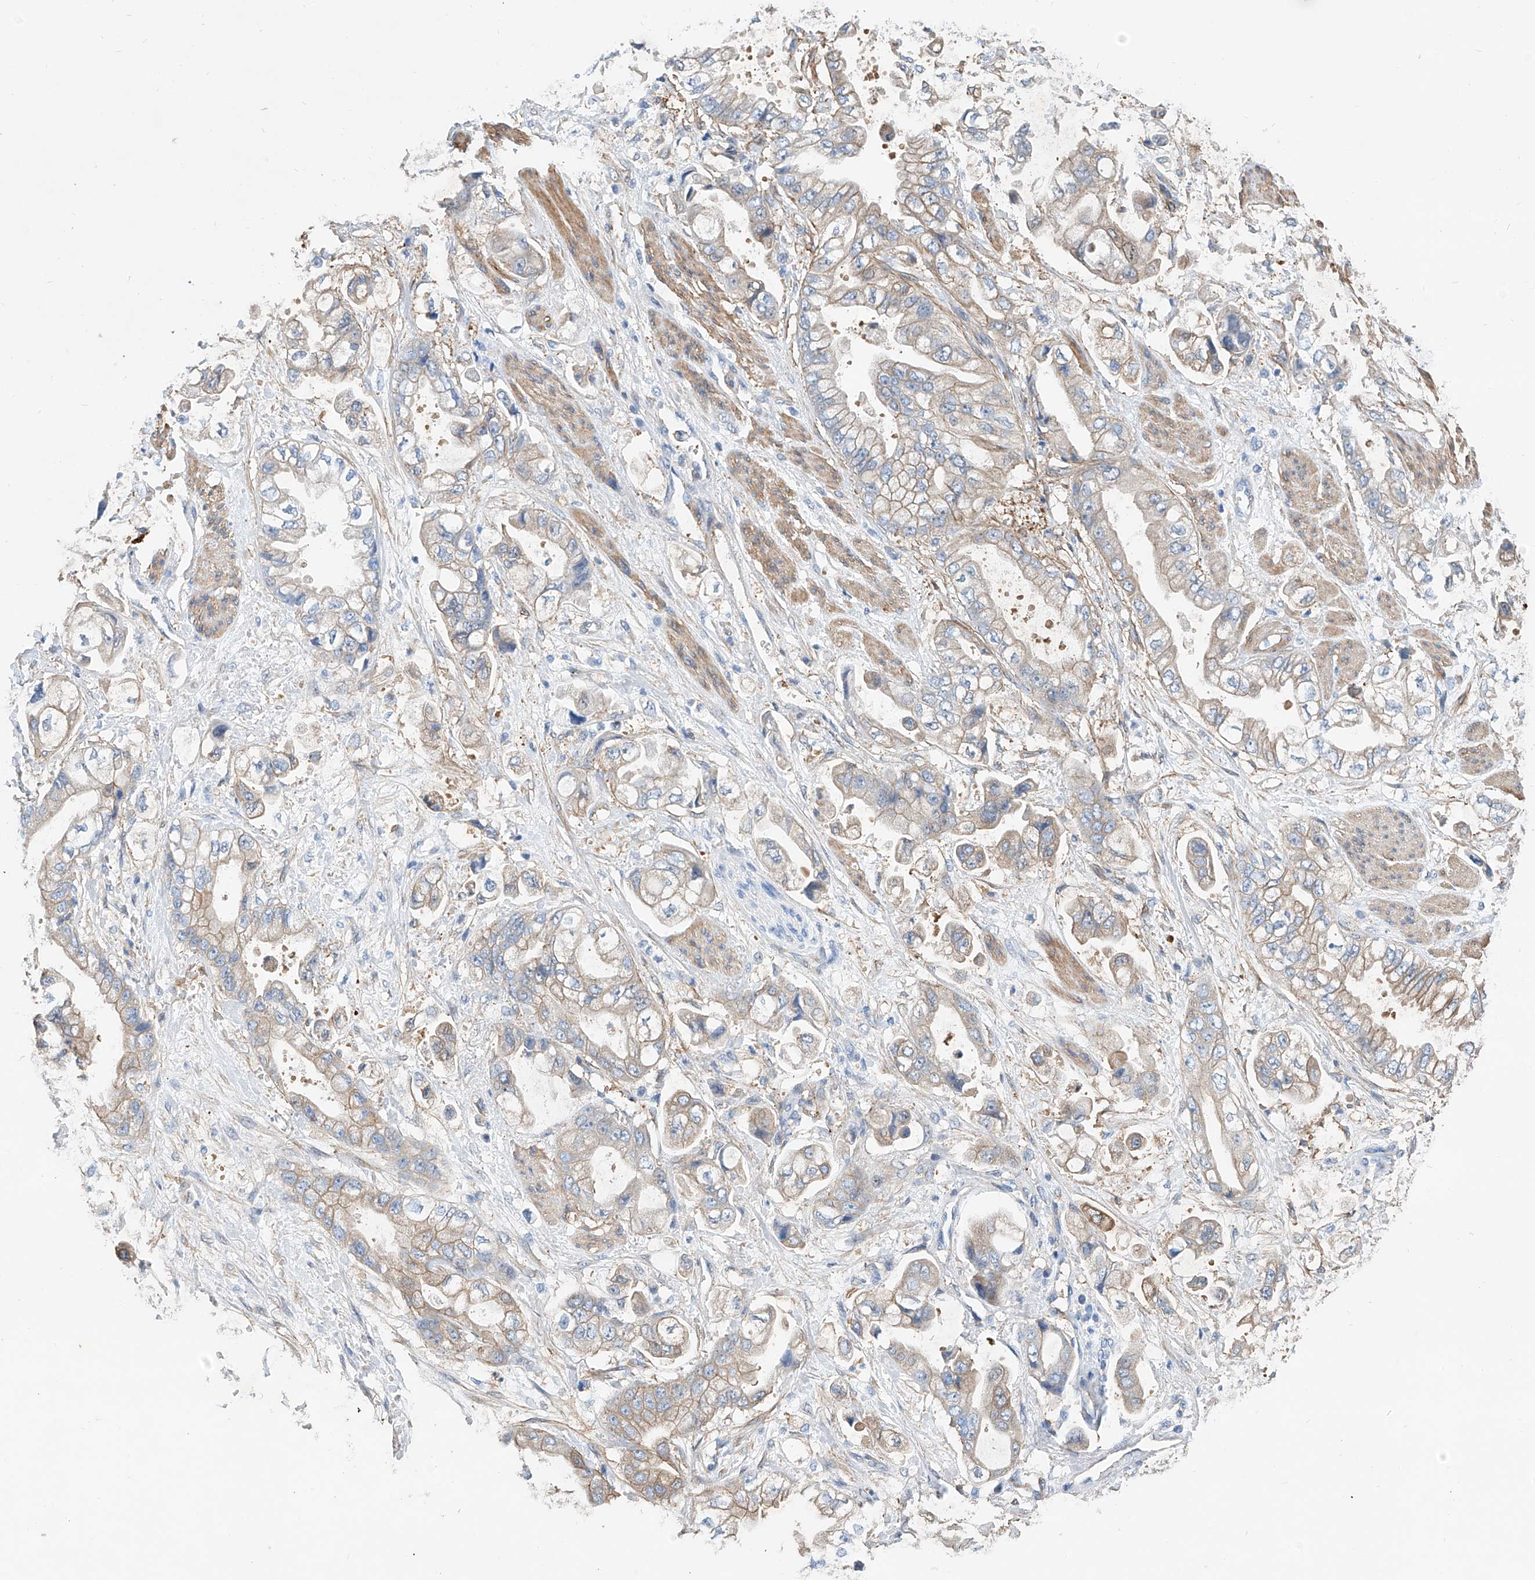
{"staining": {"intensity": "weak", "quantity": ">75%", "location": "cytoplasmic/membranous"}, "tissue": "stomach cancer", "cell_type": "Tumor cells", "image_type": "cancer", "snomed": [{"axis": "morphology", "description": "Adenocarcinoma, NOS"}, {"axis": "topography", "description": "Stomach"}], "caption": "DAB immunohistochemical staining of adenocarcinoma (stomach) demonstrates weak cytoplasmic/membranous protein staining in approximately >75% of tumor cells.", "gene": "TAS2R60", "patient": {"sex": "male", "age": 62}}